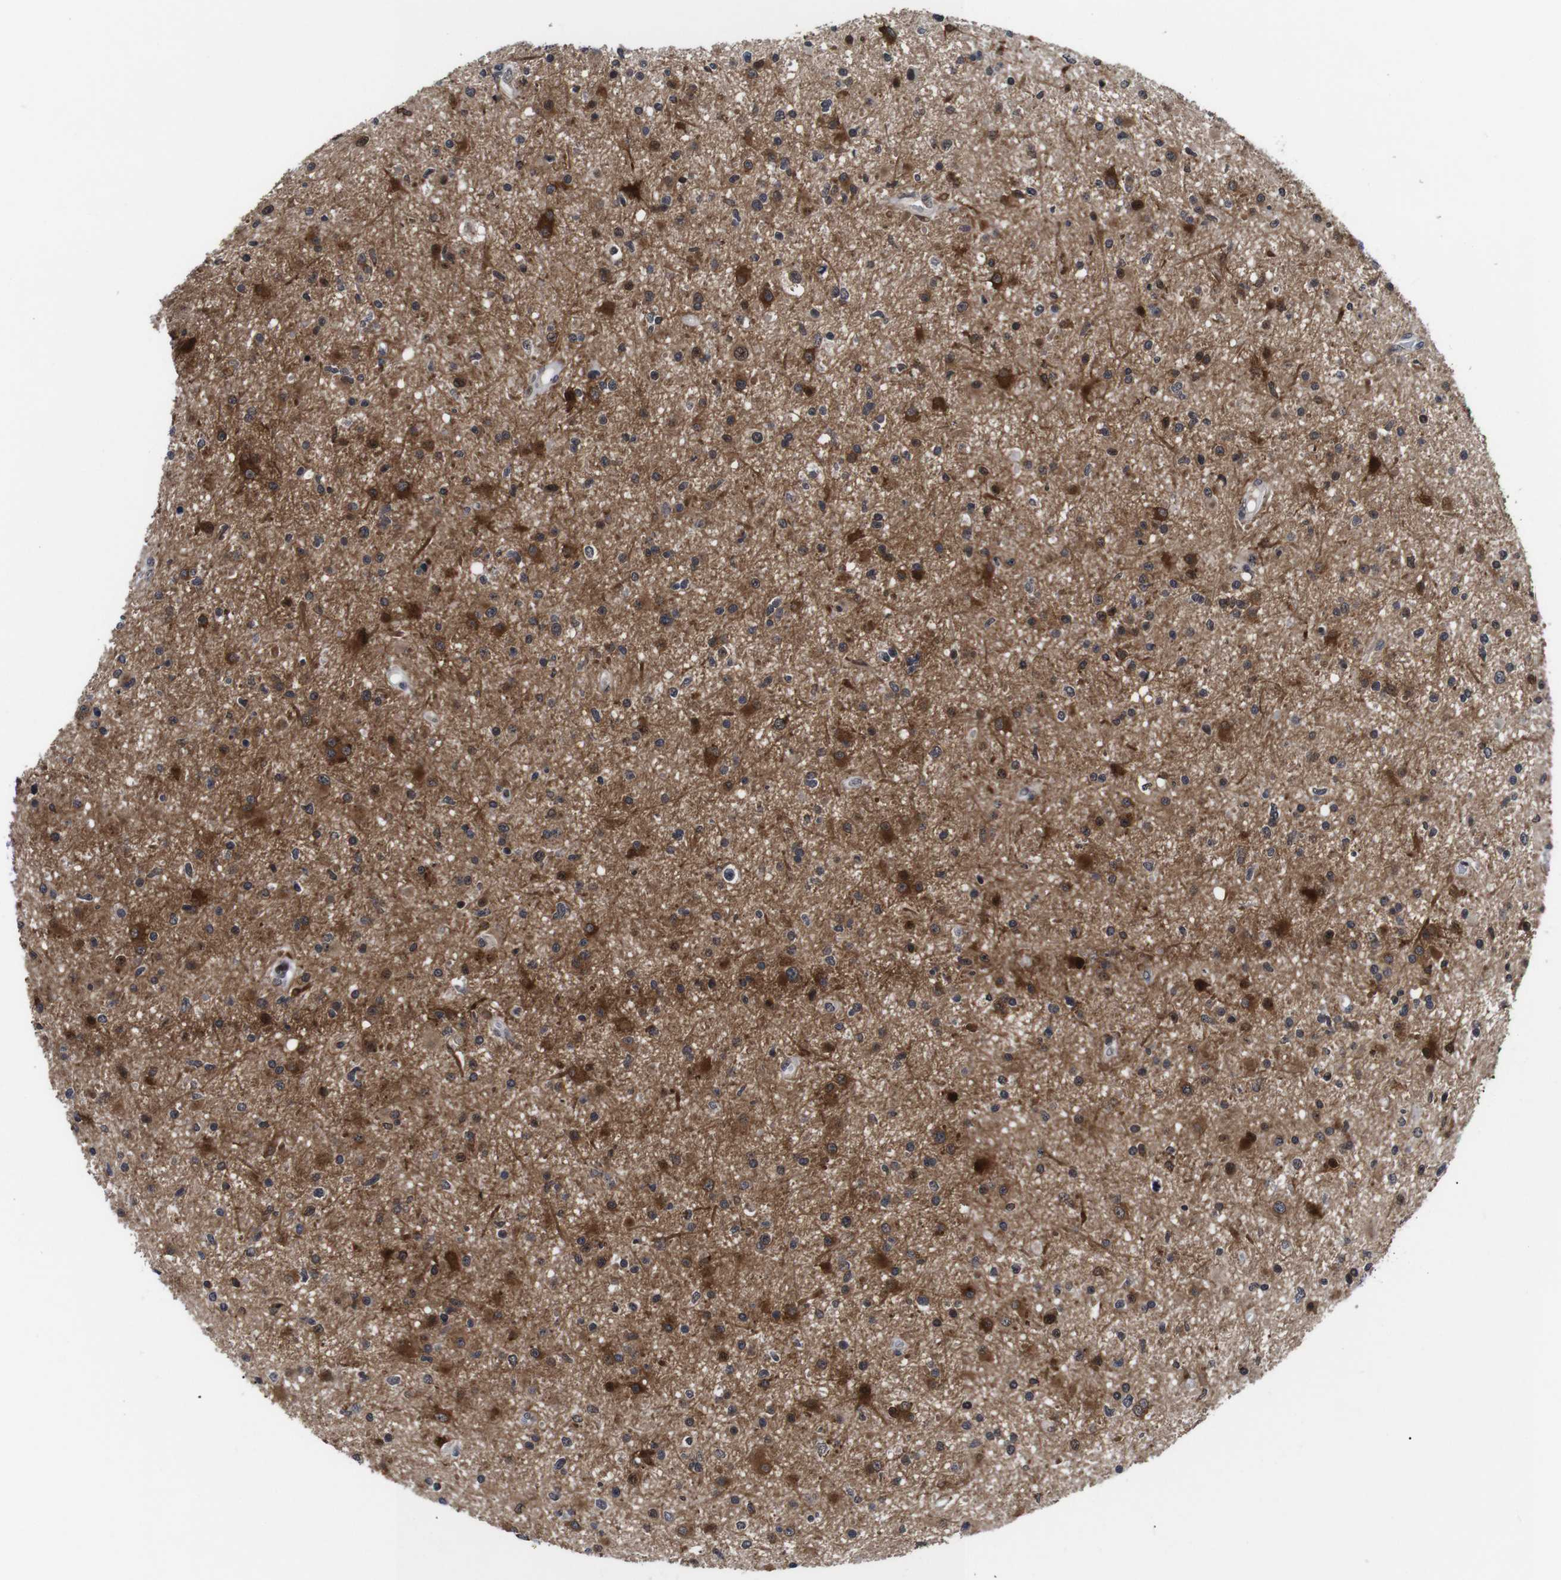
{"staining": {"intensity": "strong", "quantity": "25%-75%", "location": "cytoplasmic/membranous,nuclear"}, "tissue": "glioma", "cell_type": "Tumor cells", "image_type": "cancer", "snomed": [{"axis": "morphology", "description": "Glioma, malignant, High grade"}, {"axis": "topography", "description": "Brain"}], "caption": "High-grade glioma (malignant) stained with a protein marker shows strong staining in tumor cells.", "gene": "EIF4G1", "patient": {"sex": "male", "age": 33}}